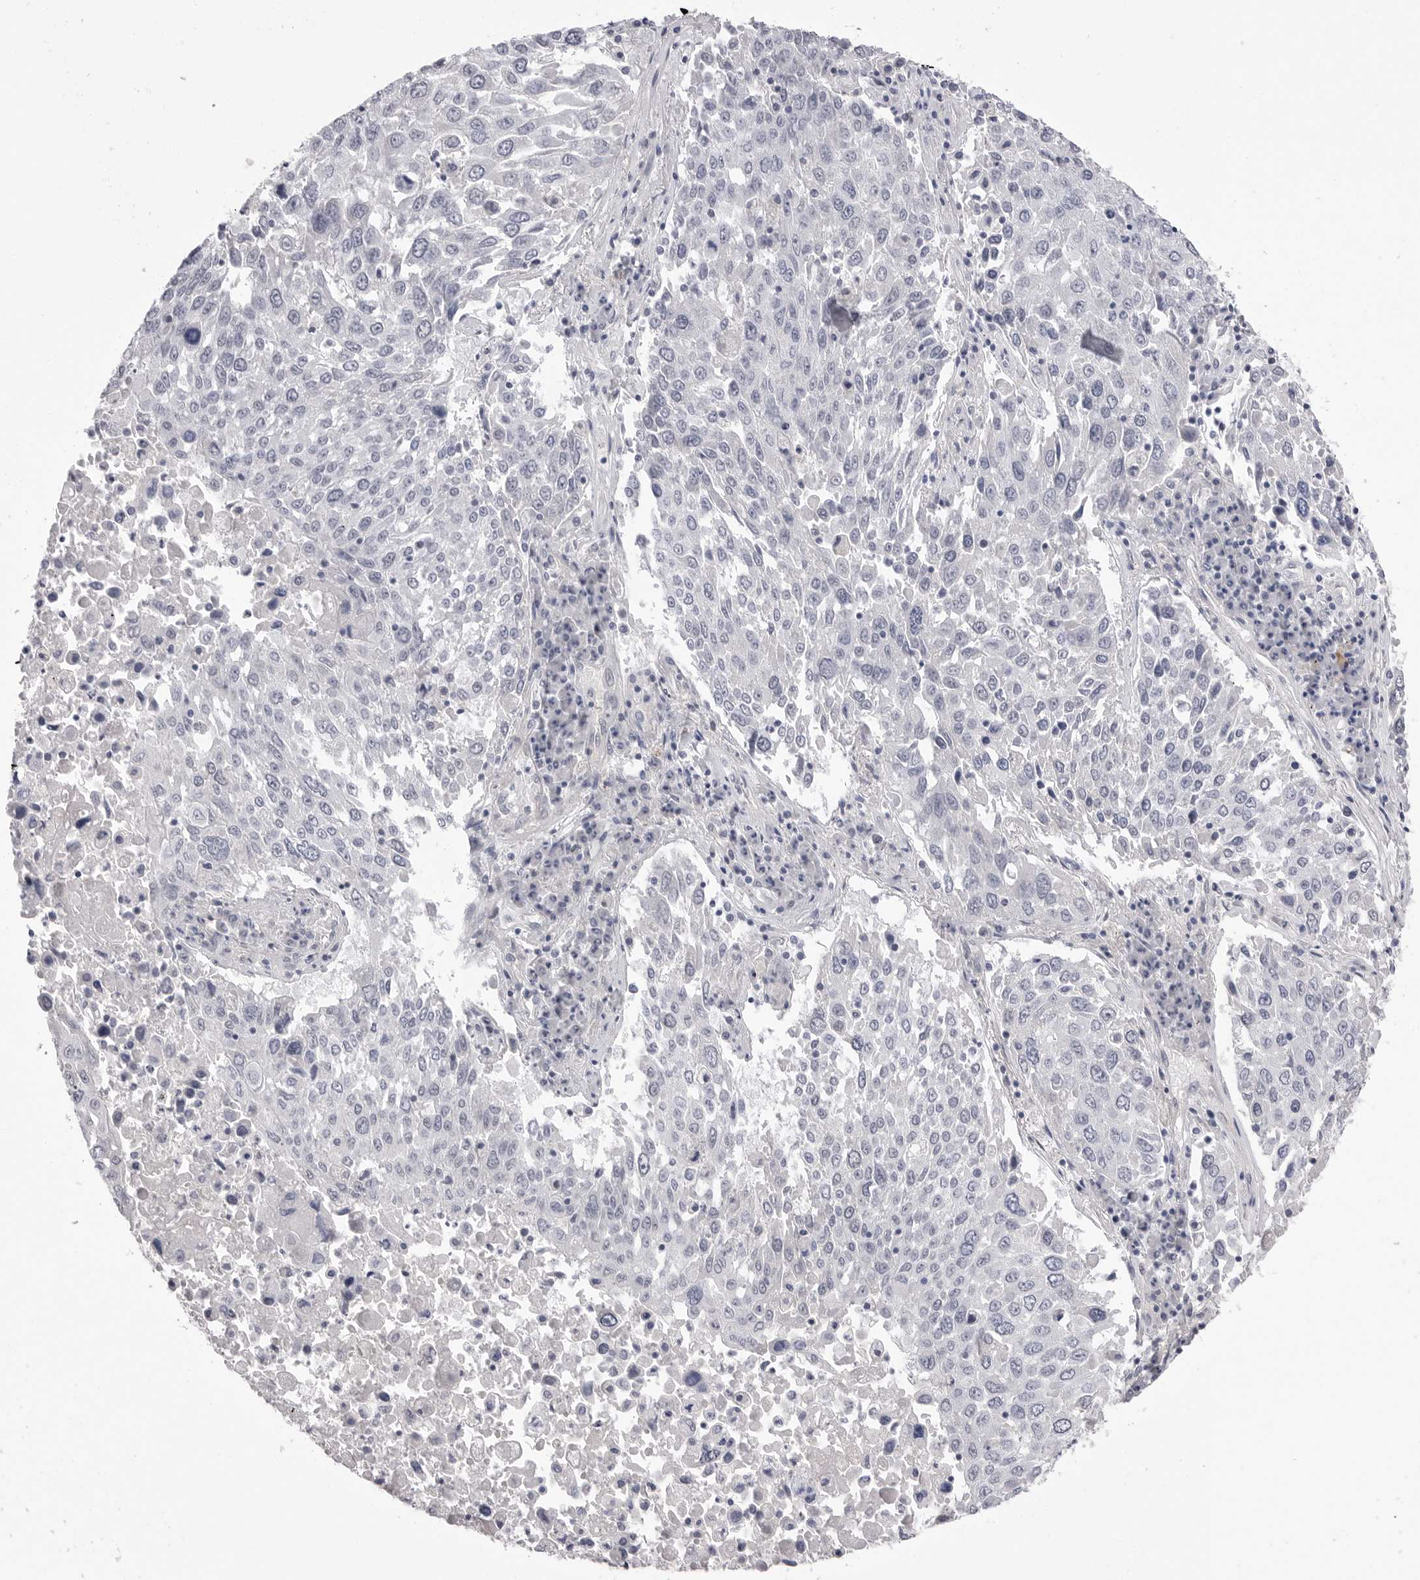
{"staining": {"intensity": "negative", "quantity": "none", "location": "none"}, "tissue": "lung cancer", "cell_type": "Tumor cells", "image_type": "cancer", "snomed": [{"axis": "morphology", "description": "Squamous cell carcinoma, NOS"}, {"axis": "topography", "description": "Lung"}], "caption": "Squamous cell carcinoma (lung) stained for a protein using immunohistochemistry (IHC) reveals no expression tumor cells.", "gene": "DLGAP3", "patient": {"sex": "male", "age": 65}}